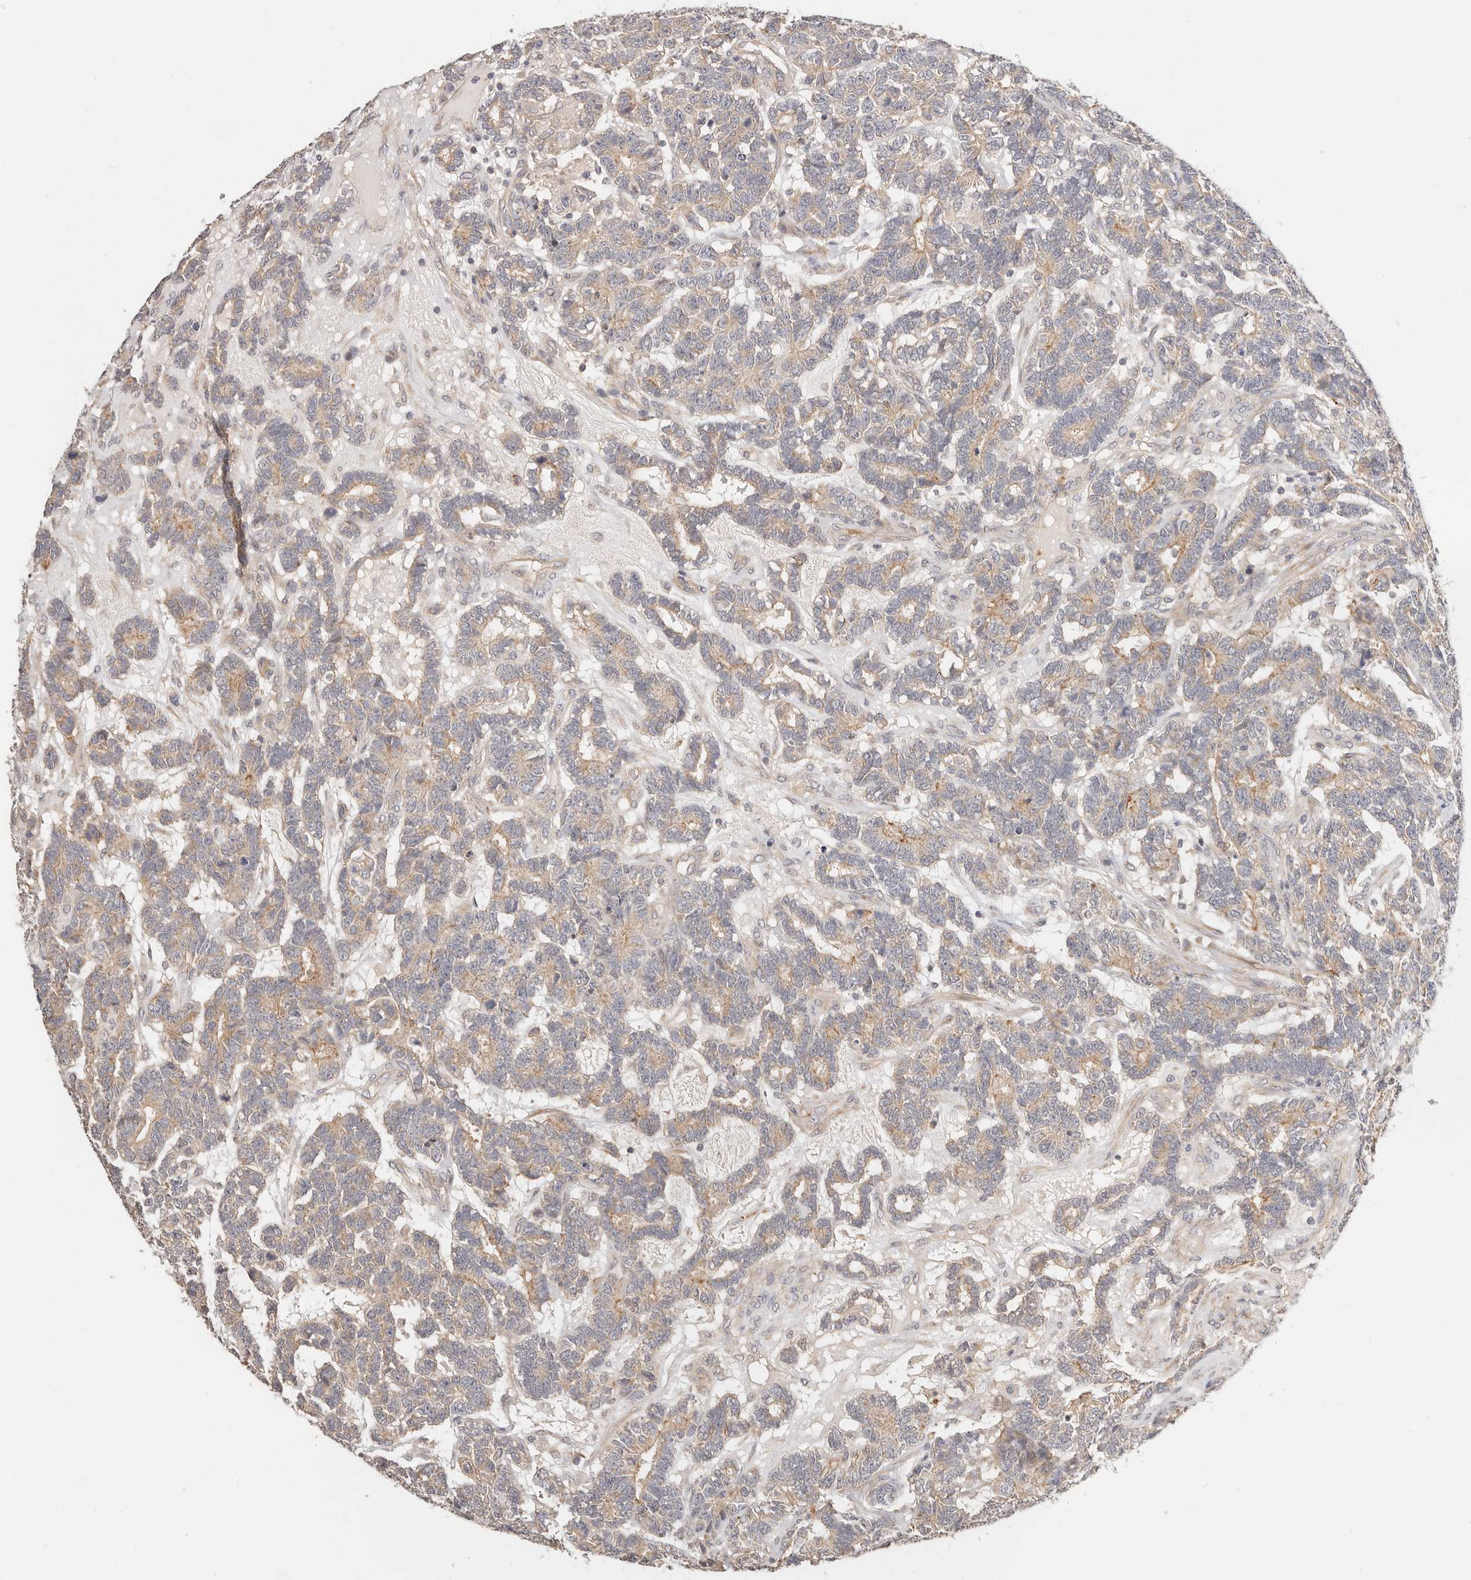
{"staining": {"intensity": "weak", "quantity": ">75%", "location": "cytoplasmic/membranous"}, "tissue": "testis cancer", "cell_type": "Tumor cells", "image_type": "cancer", "snomed": [{"axis": "morphology", "description": "Carcinoma, Embryonal, NOS"}, {"axis": "topography", "description": "Testis"}], "caption": "About >75% of tumor cells in human embryonal carcinoma (testis) exhibit weak cytoplasmic/membranous protein staining as visualized by brown immunohistochemical staining.", "gene": "ZRANB1", "patient": {"sex": "male", "age": 26}}